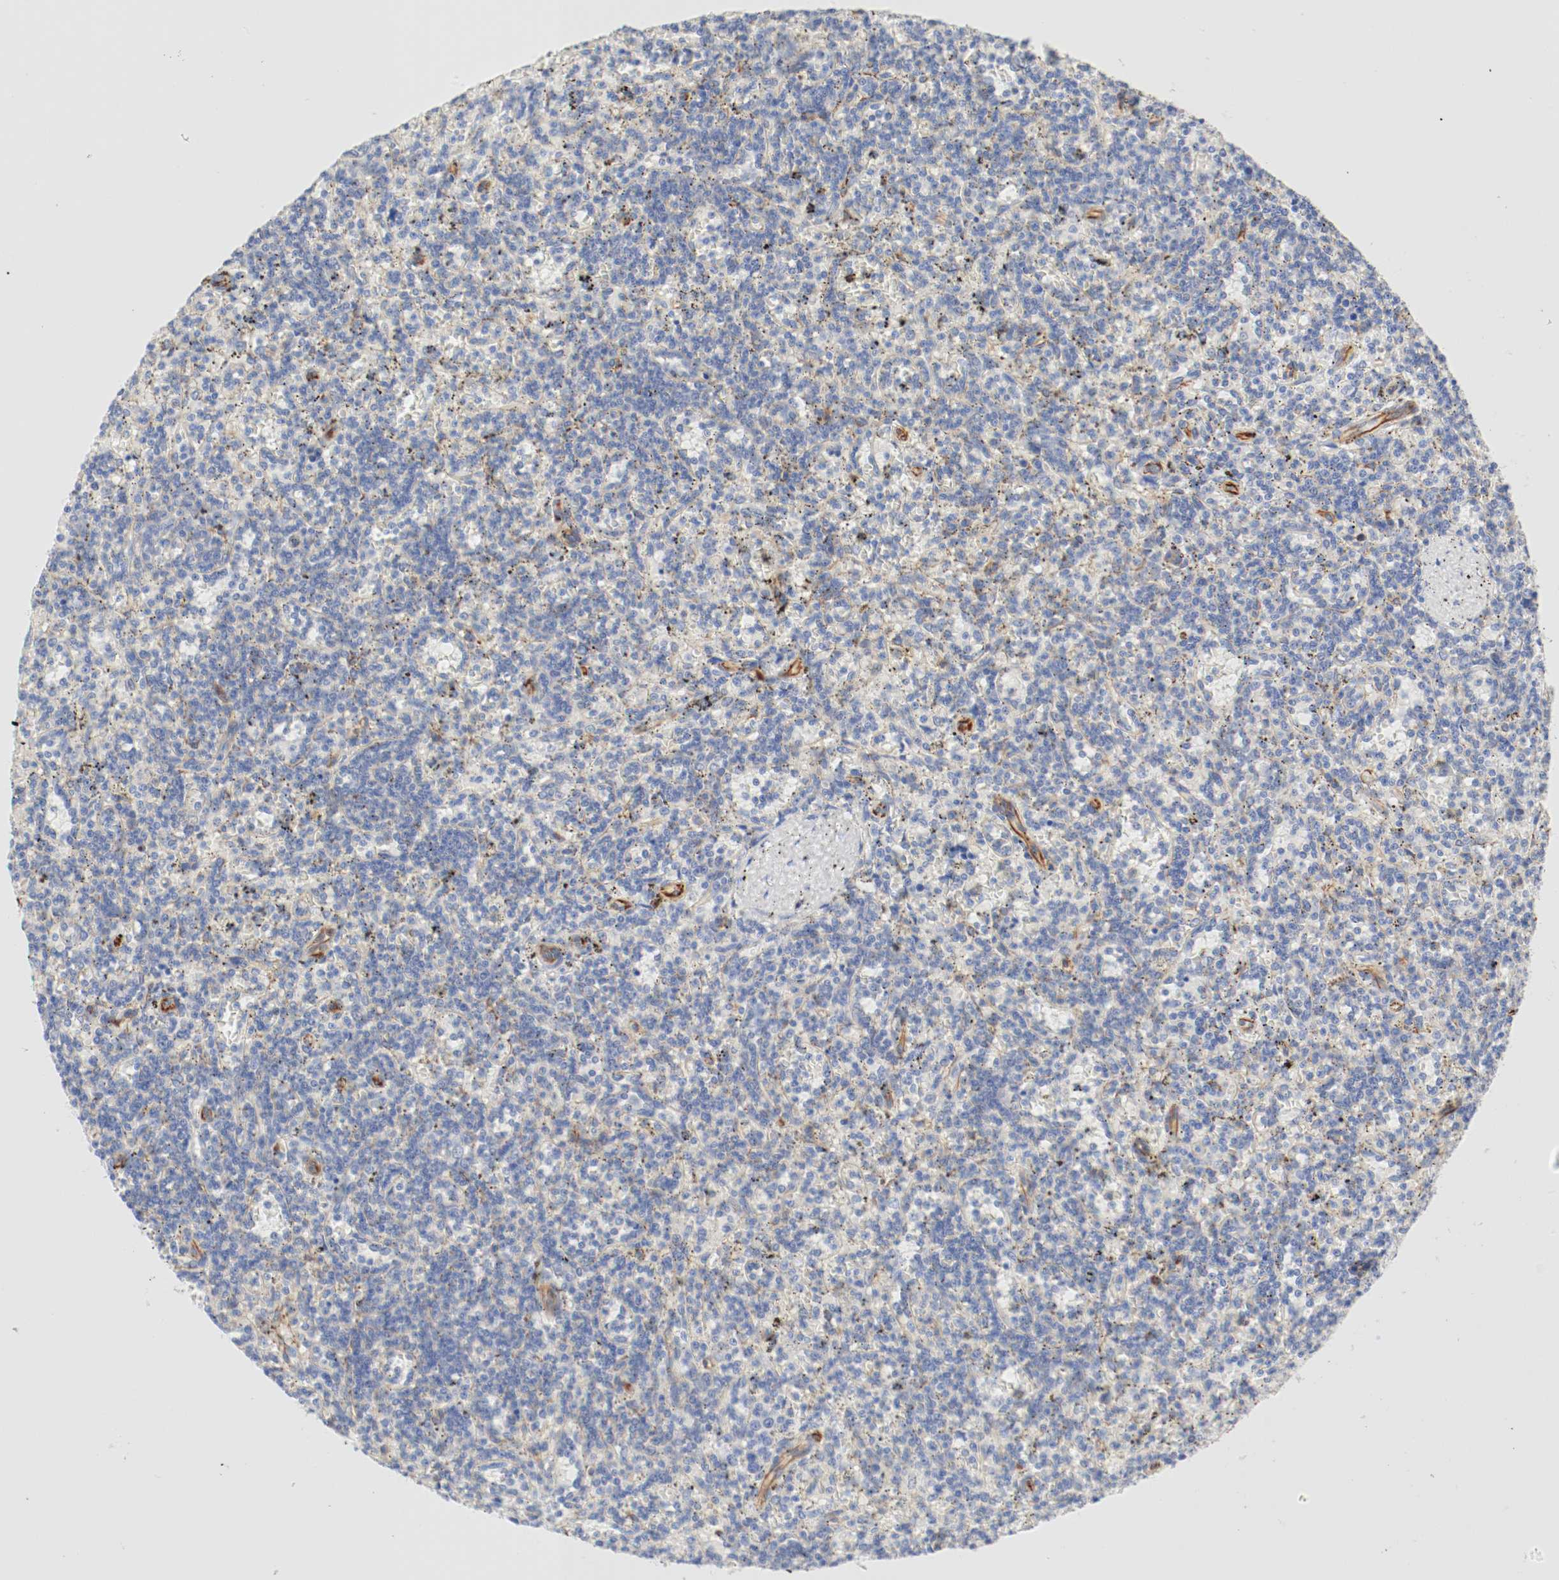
{"staining": {"intensity": "moderate", "quantity": "25%-75%", "location": "cytoplasmic/membranous"}, "tissue": "lymphoma", "cell_type": "Tumor cells", "image_type": "cancer", "snomed": [{"axis": "morphology", "description": "Malignant lymphoma, non-Hodgkin's type, Low grade"}, {"axis": "topography", "description": "Spleen"}], "caption": "Immunohistochemical staining of malignant lymphoma, non-Hodgkin's type (low-grade) demonstrates moderate cytoplasmic/membranous protein expression in approximately 25%-75% of tumor cells.", "gene": "GIT1", "patient": {"sex": "male", "age": 73}}